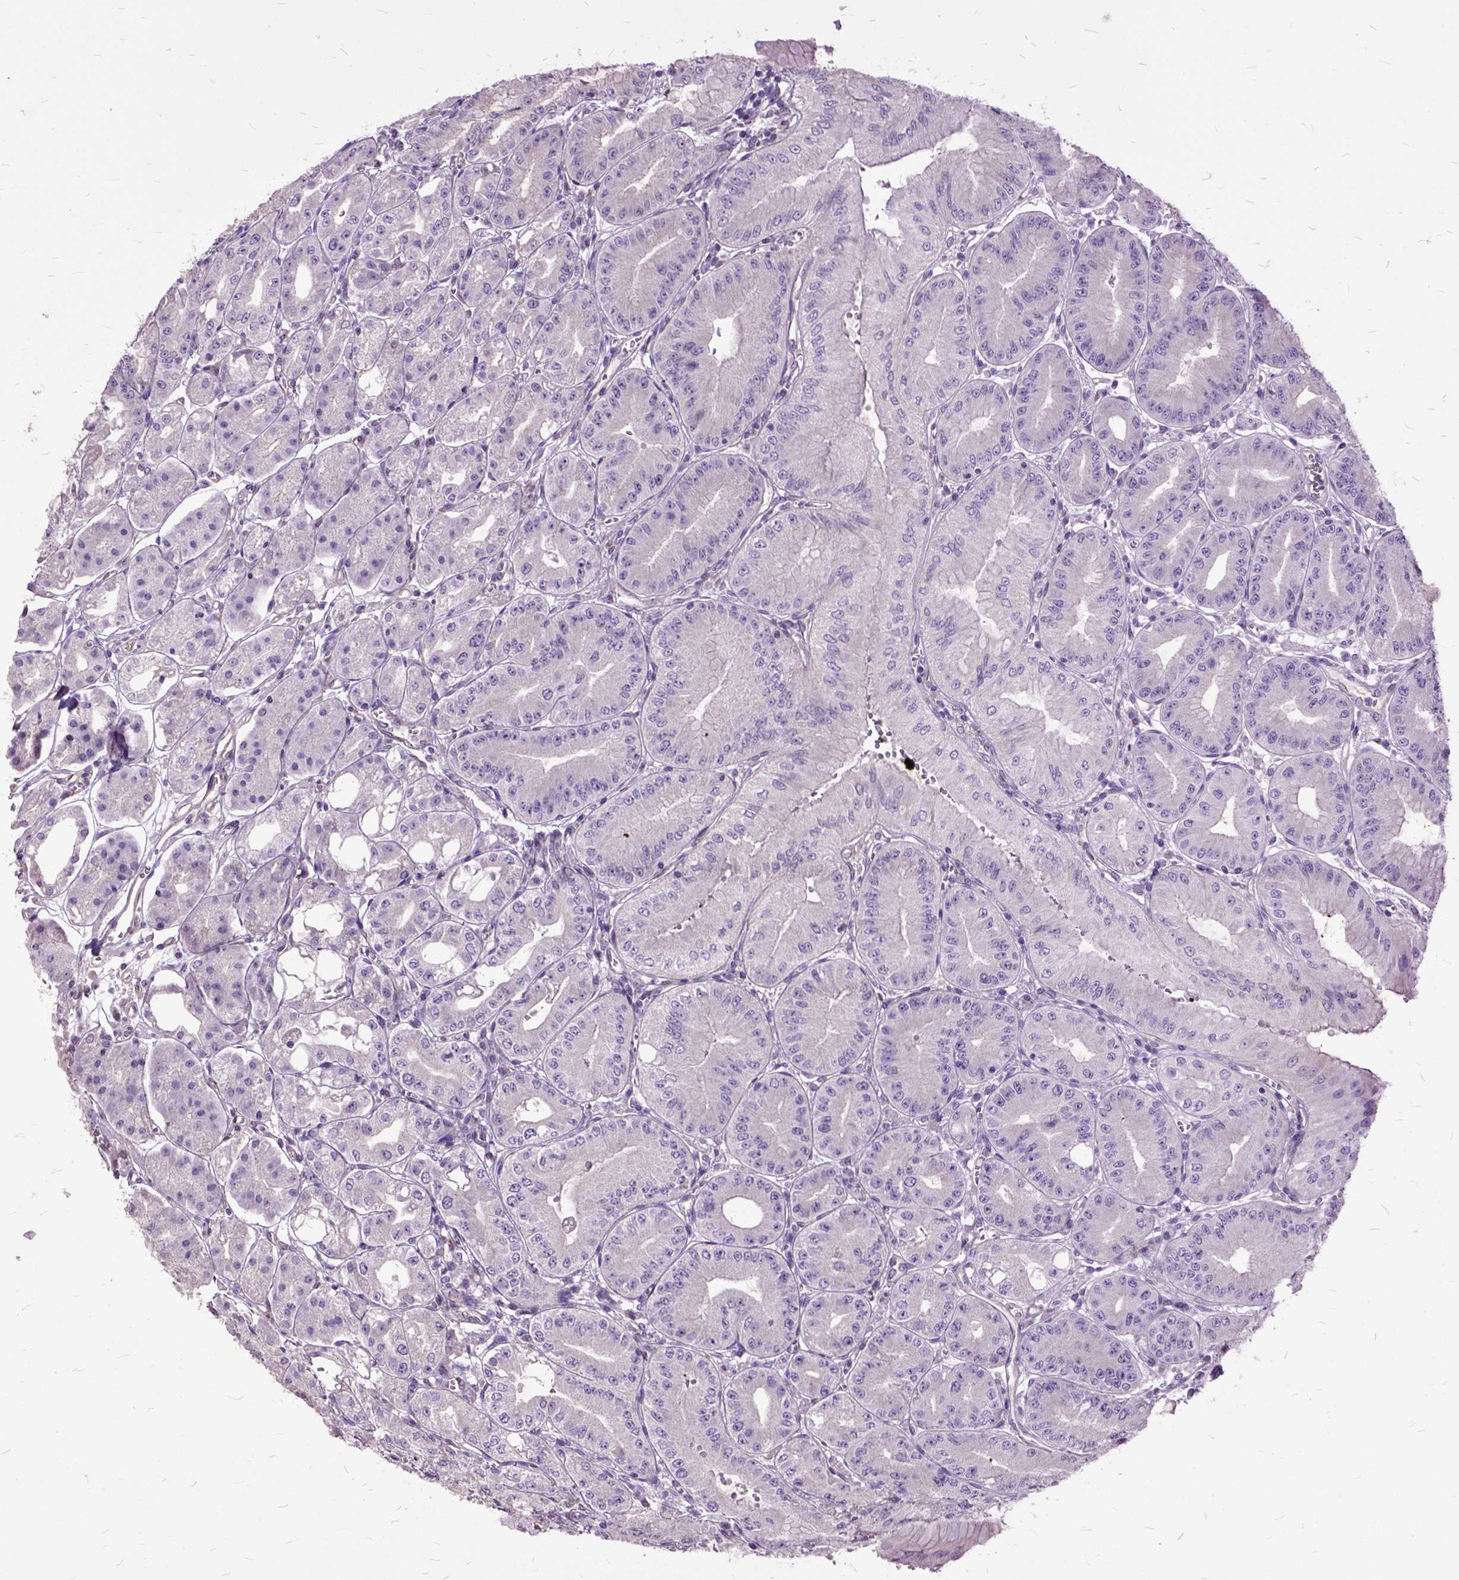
{"staining": {"intensity": "negative", "quantity": "none", "location": "none"}, "tissue": "stomach", "cell_type": "Glandular cells", "image_type": "normal", "snomed": [{"axis": "morphology", "description": "Normal tissue, NOS"}, {"axis": "topography", "description": "Stomach, lower"}], "caption": "A high-resolution image shows IHC staining of unremarkable stomach, which demonstrates no significant positivity in glandular cells.", "gene": "AREG", "patient": {"sex": "male", "age": 71}}